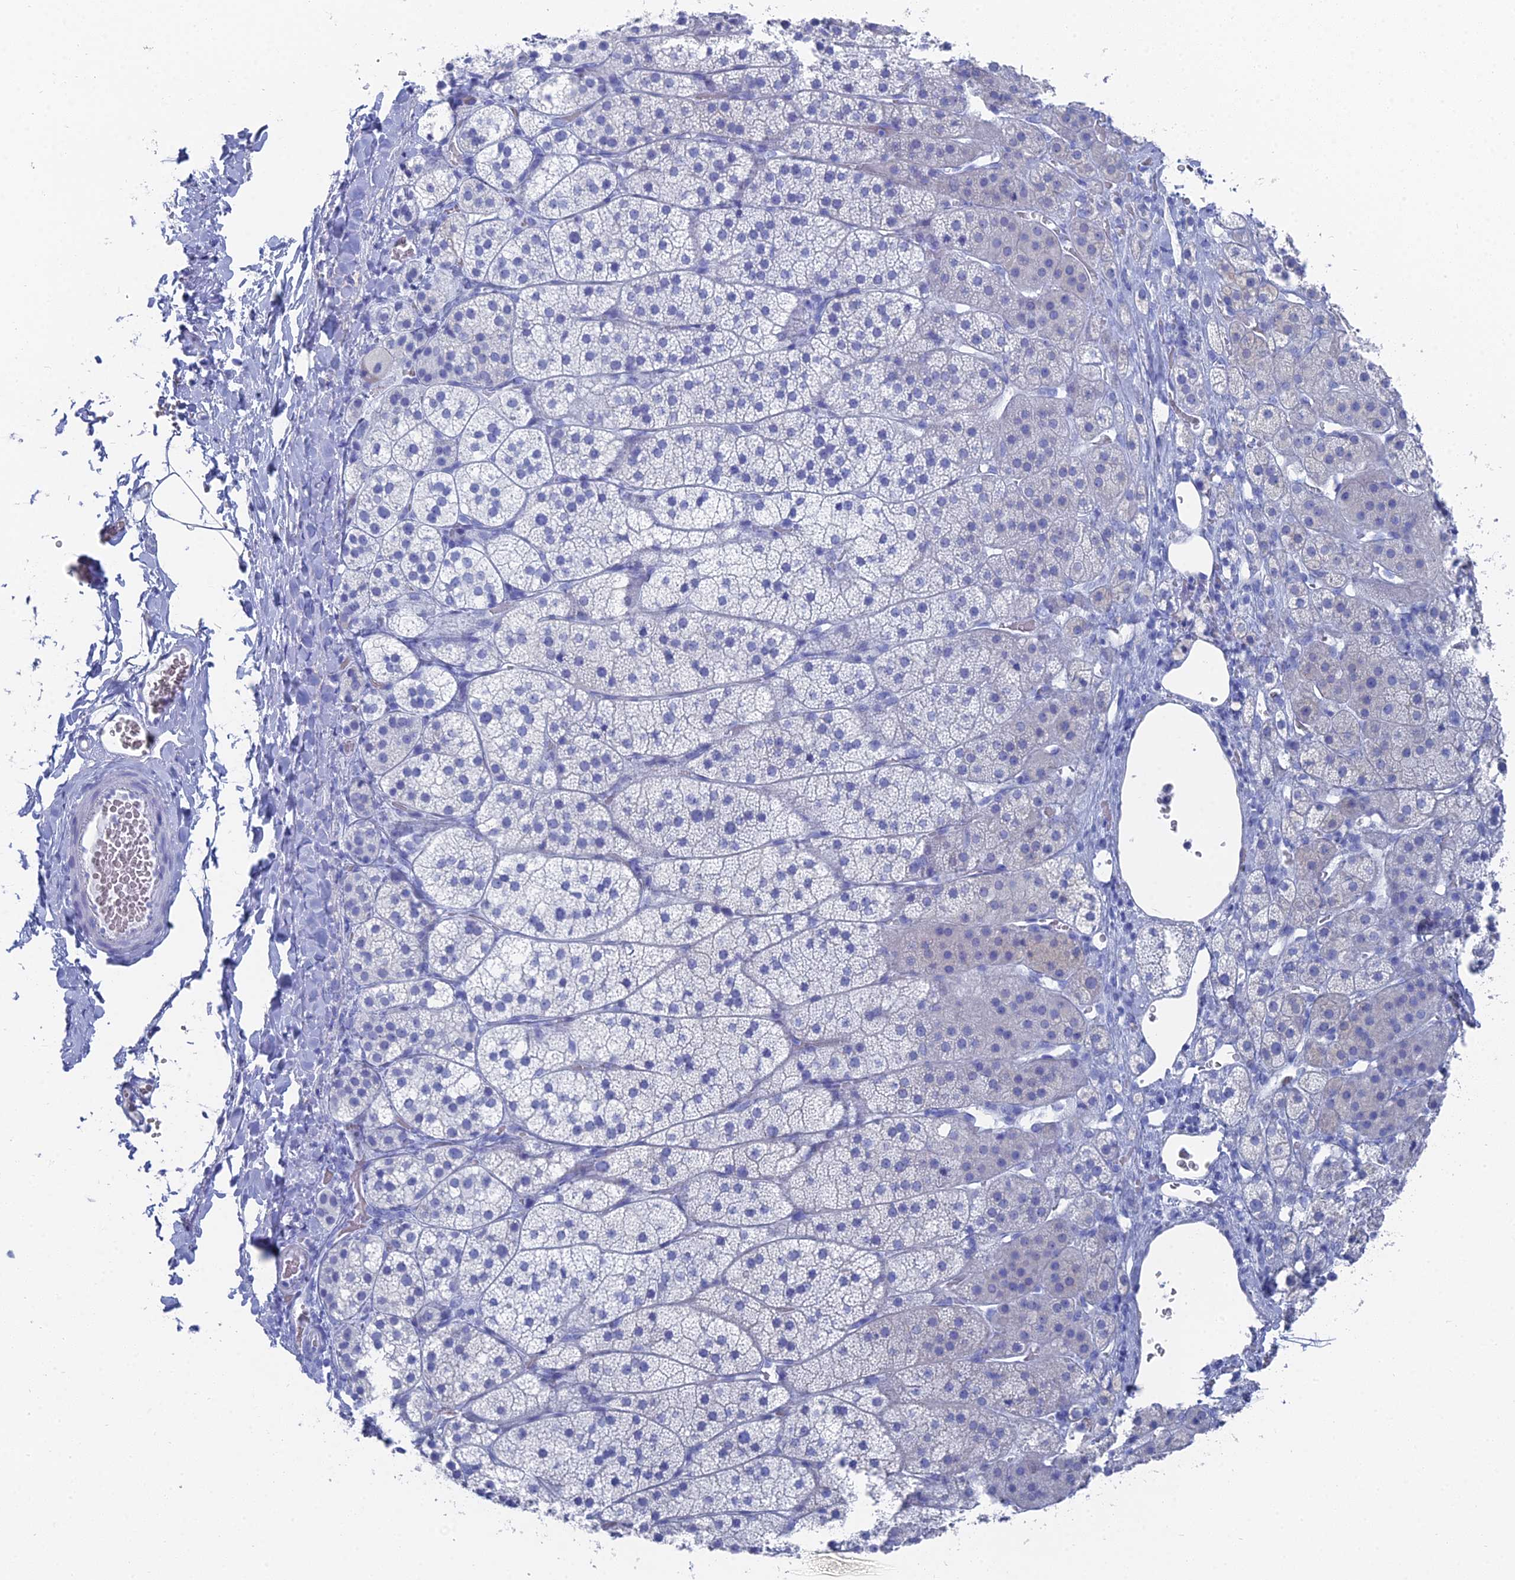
{"staining": {"intensity": "negative", "quantity": "none", "location": "none"}, "tissue": "adrenal gland", "cell_type": "Glandular cells", "image_type": "normal", "snomed": [{"axis": "morphology", "description": "Normal tissue, NOS"}, {"axis": "topography", "description": "Adrenal gland"}], "caption": "Immunohistochemistry of unremarkable adrenal gland reveals no positivity in glandular cells. Nuclei are stained in blue.", "gene": "ENPP3", "patient": {"sex": "female", "age": 44}}